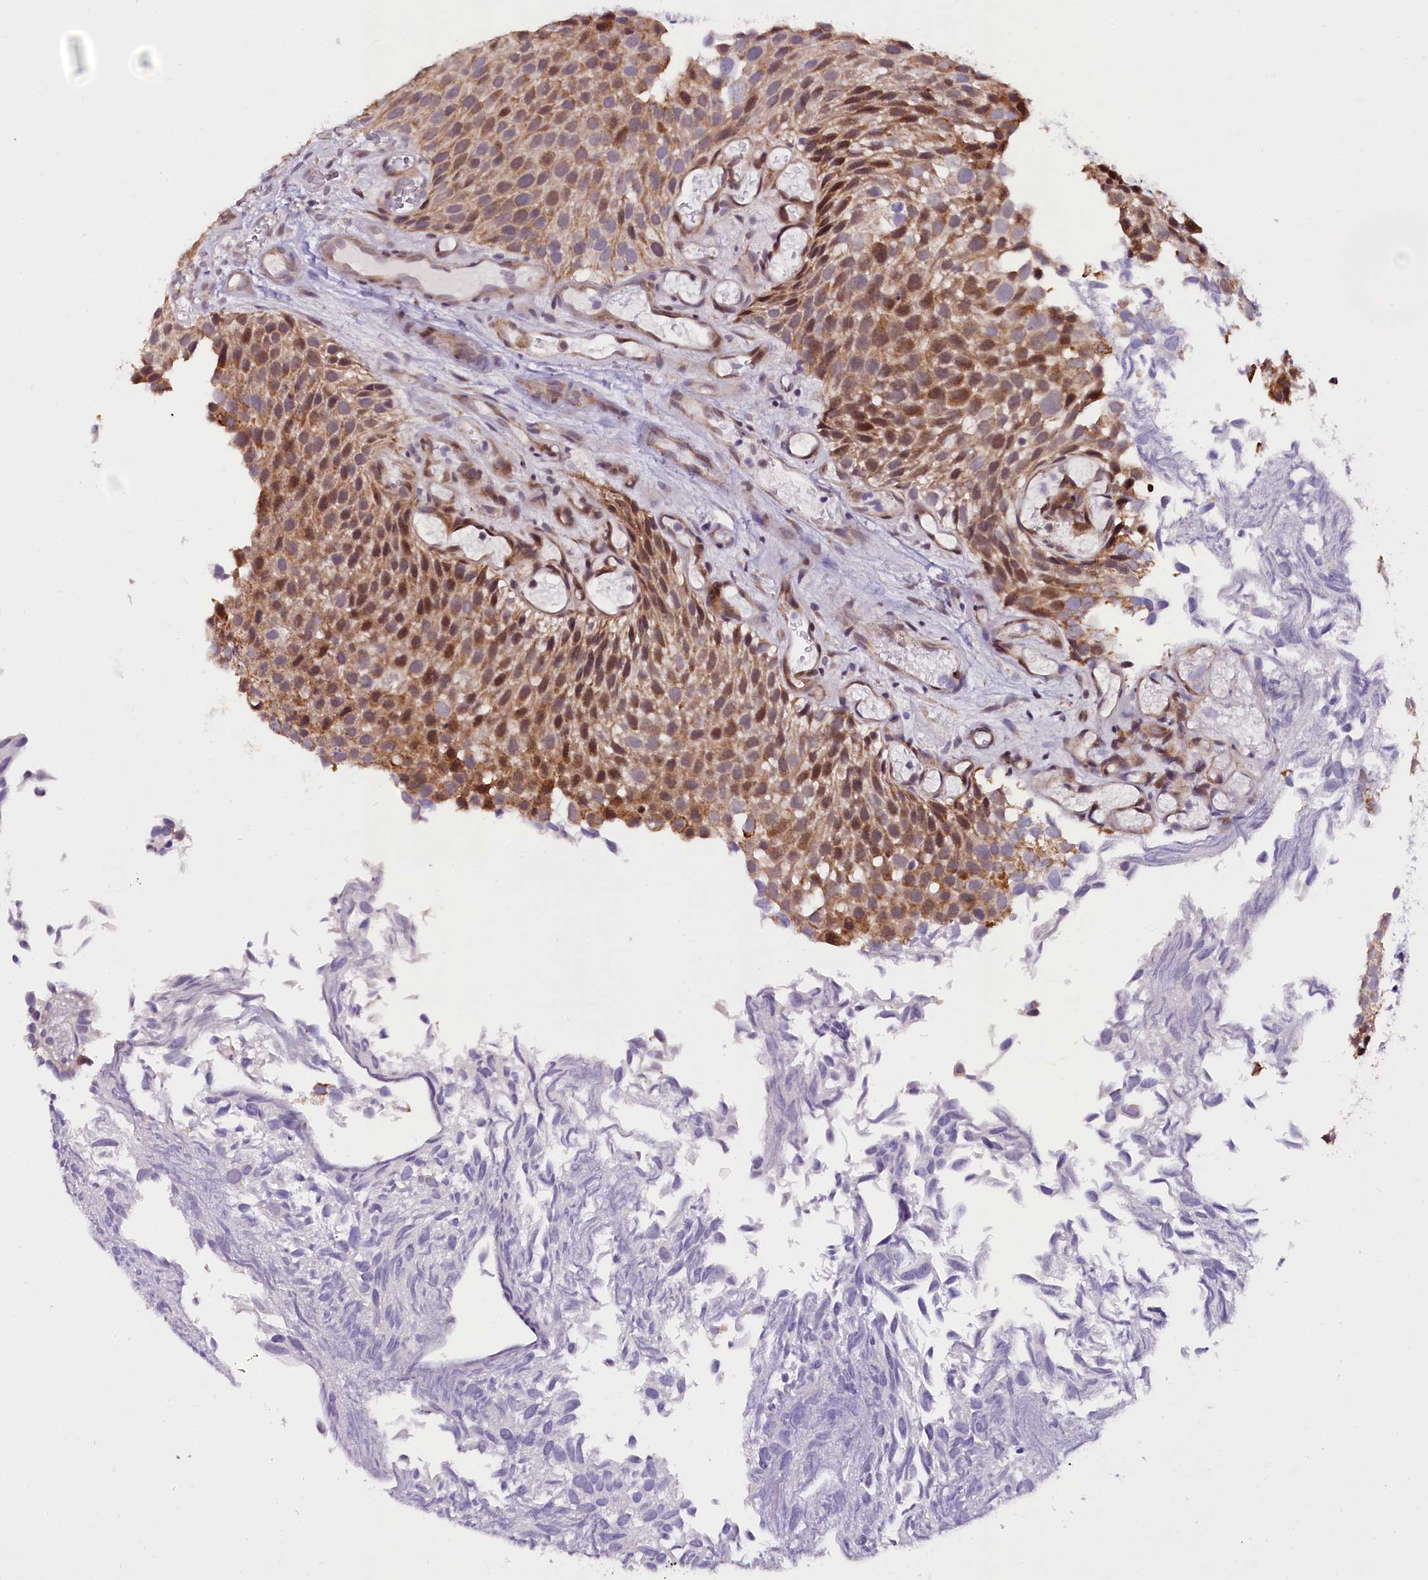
{"staining": {"intensity": "moderate", "quantity": "25%-75%", "location": "cytoplasmic/membranous,nuclear"}, "tissue": "urothelial cancer", "cell_type": "Tumor cells", "image_type": "cancer", "snomed": [{"axis": "morphology", "description": "Urothelial carcinoma, Low grade"}, {"axis": "topography", "description": "Urinary bladder"}], "caption": "Immunohistochemical staining of human low-grade urothelial carcinoma demonstrates medium levels of moderate cytoplasmic/membranous and nuclear protein staining in approximately 25%-75% of tumor cells.", "gene": "RPUSD2", "patient": {"sex": "male", "age": 89}}